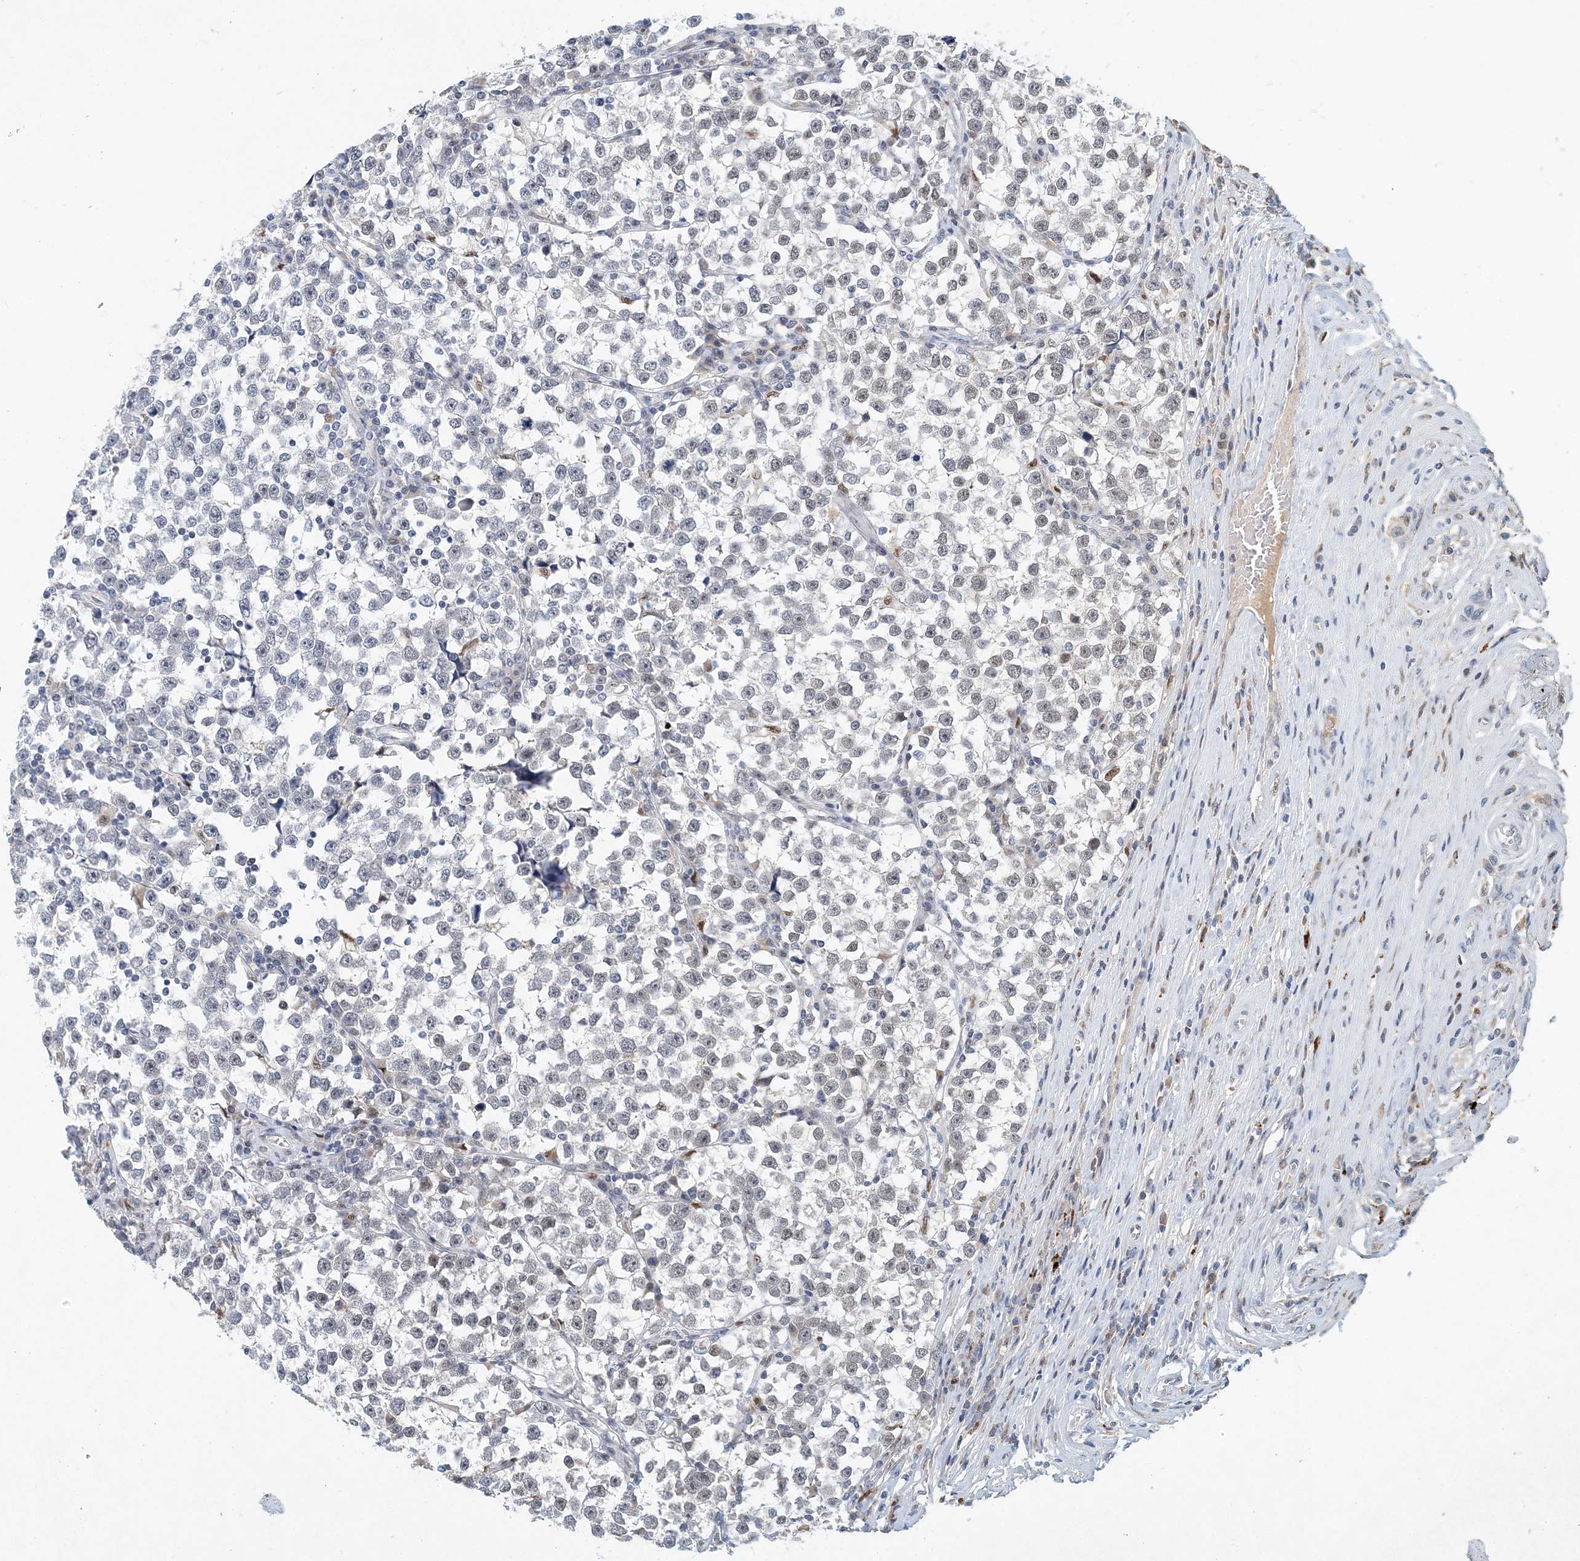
{"staining": {"intensity": "negative", "quantity": "none", "location": "none"}, "tissue": "testis cancer", "cell_type": "Tumor cells", "image_type": "cancer", "snomed": [{"axis": "morphology", "description": "Normal tissue, NOS"}, {"axis": "morphology", "description": "Seminoma, NOS"}, {"axis": "topography", "description": "Testis"}], "caption": "High power microscopy image of an IHC histopathology image of testis cancer (seminoma), revealing no significant expression in tumor cells.", "gene": "KPNA4", "patient": {"sex": "male", "age": 43}}